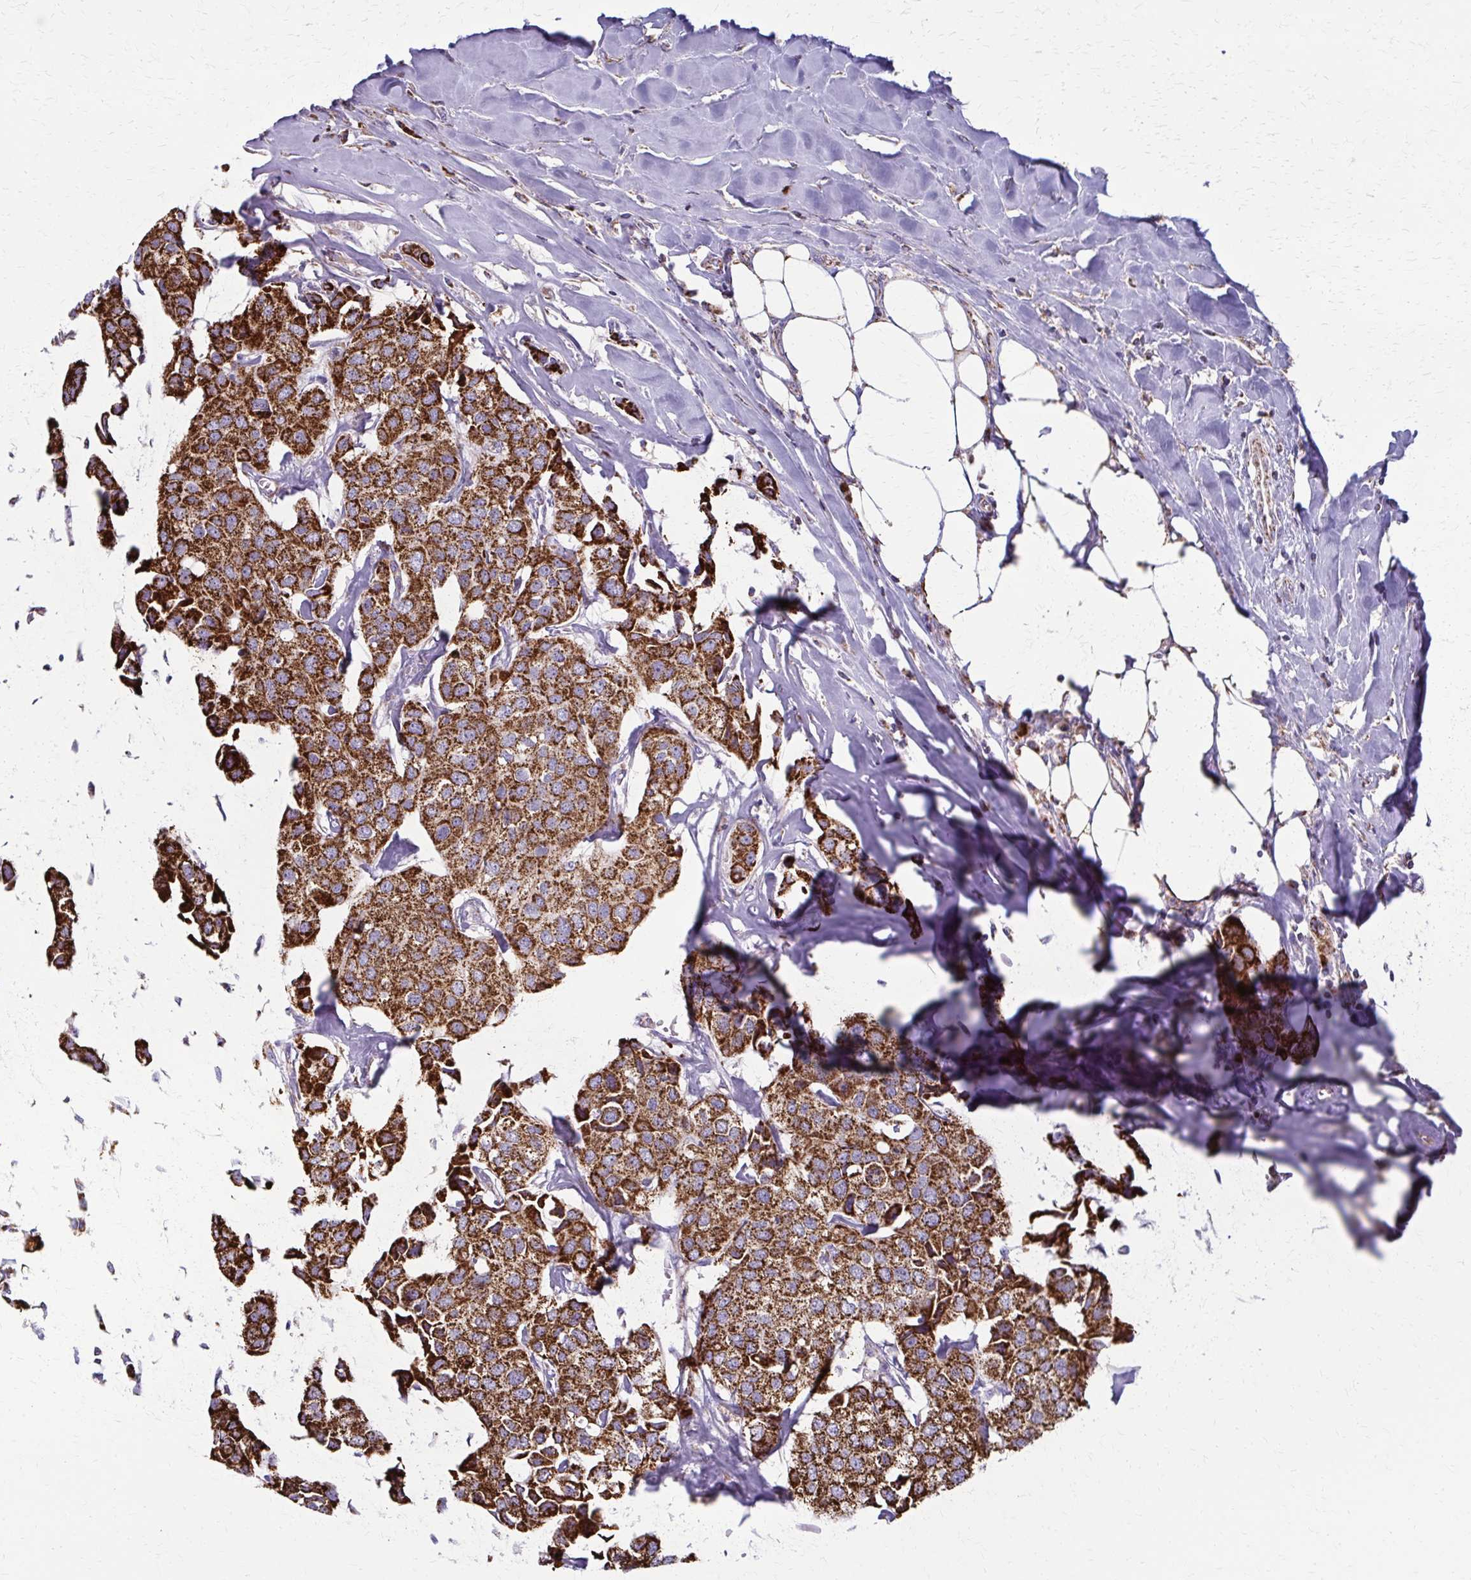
{"staining": {"intensity": "strong", "quantity": ">75%", "location": "cytoplasmic/membranous"}, "tissue": "breast cancer", "cell_type": "Tumor cells", "image_type": "cancer", "snomed": [{"axis": "morphology", "description": "Duct carcinoma"}, {"axis": "topography", "description": "Breast"}], "caption": "An image showing strong cytoplasmic/membranous positivity in approximately >75% of tumor cells in intraductal carcinoma (breast), as visualized by brown immunohistochemical staining.", "gene": "TVP23A", "patient": {"sex": "female", "age": 80}}